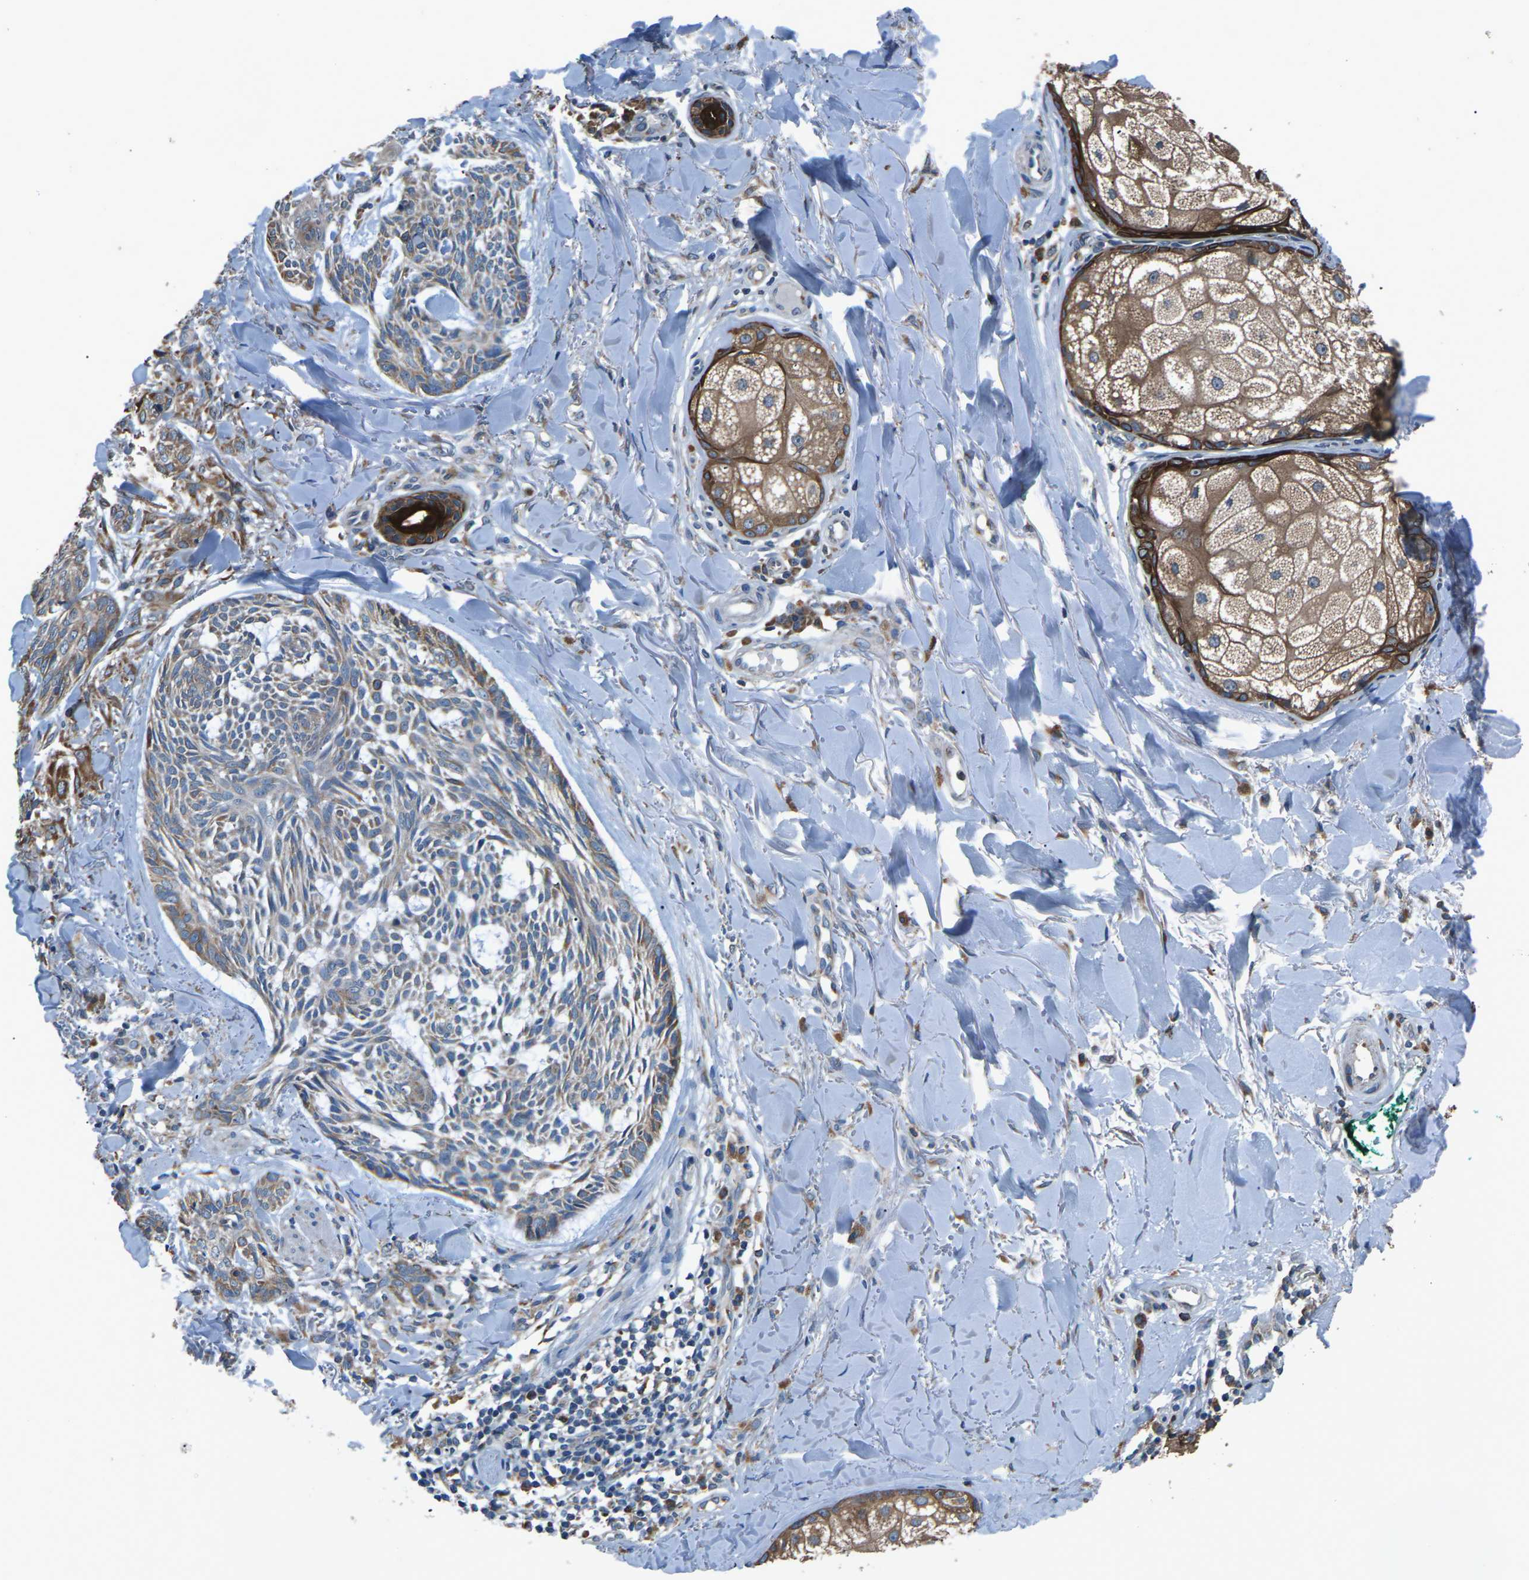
{"staining": {"intensity": "moderate", "quantity": ">75%", "location": "cytoplasmic/membranous"}, "tissue": "skin cancer", "cell_type": "Tumor cells", "image_type": "cancer", "snomed": [{"axis": "morphology", "description": "Basal cell carcinoma"}, {"axis": "topography", "description": "Skin"}], "caption": "This image reveals skin cancer (basal cell carcinoma) stained with IHC to label a protein in brown. The cytoplasmic/membranous of tumor cells show moderate positivity for the protein. Nuclei are counter-stained blue.", "gene": "GABRP", "patient": {"sex": "male", "age": 43}}